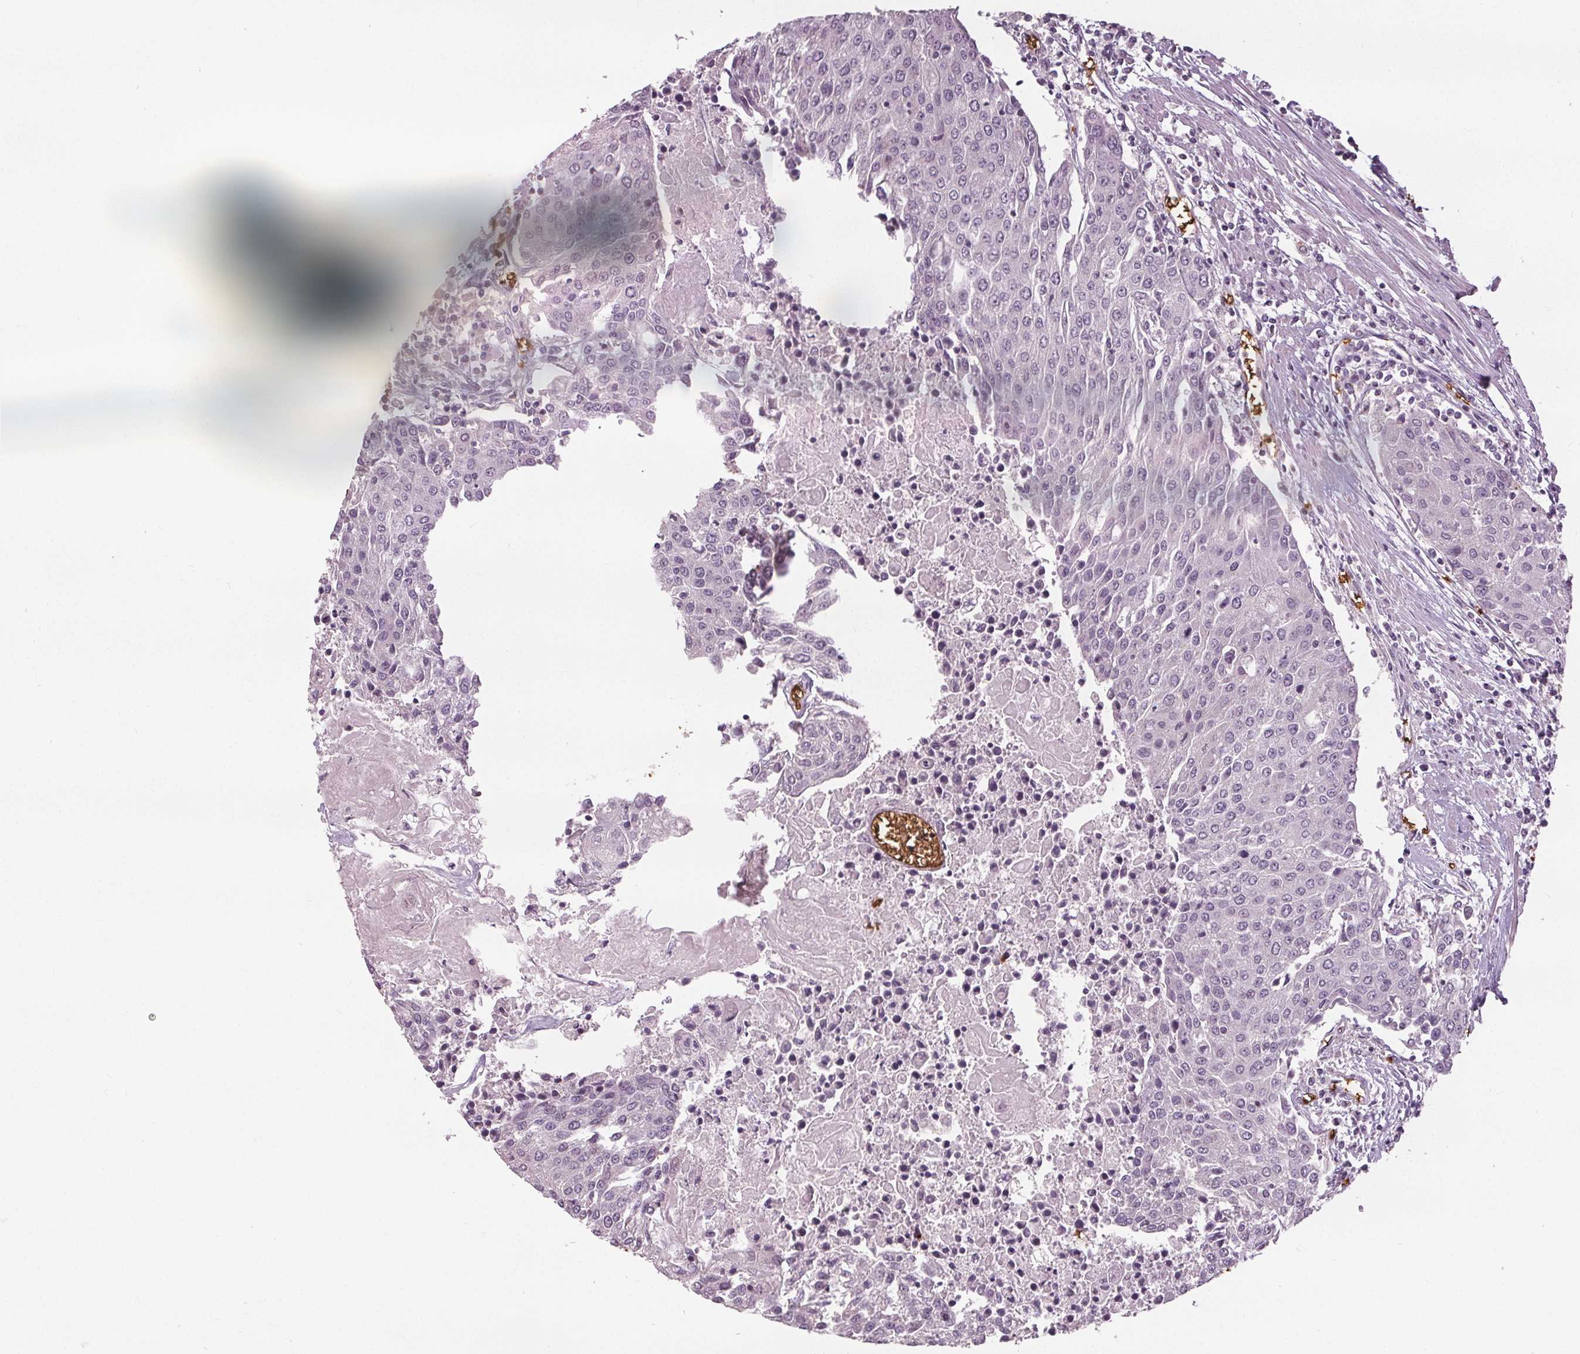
{"staining": {"intensity": "negative", "quantity": "none", "location": "none"}, "tissue": "urothelial cancer", "cell_type": "Tumor cells", "image_type": "cancer", "snomed": [{"axis": "morphology", "description": "Urothelial carcinoma, High grade"}, {"axis": "topography", "description": "Urinary bladder"}], "caption": "Urothelial cancer stained for a protein using IHC shows no staining tumor cells.", "gene": "SLC4A1", "patient": {"sex": "female", "age": 85}}